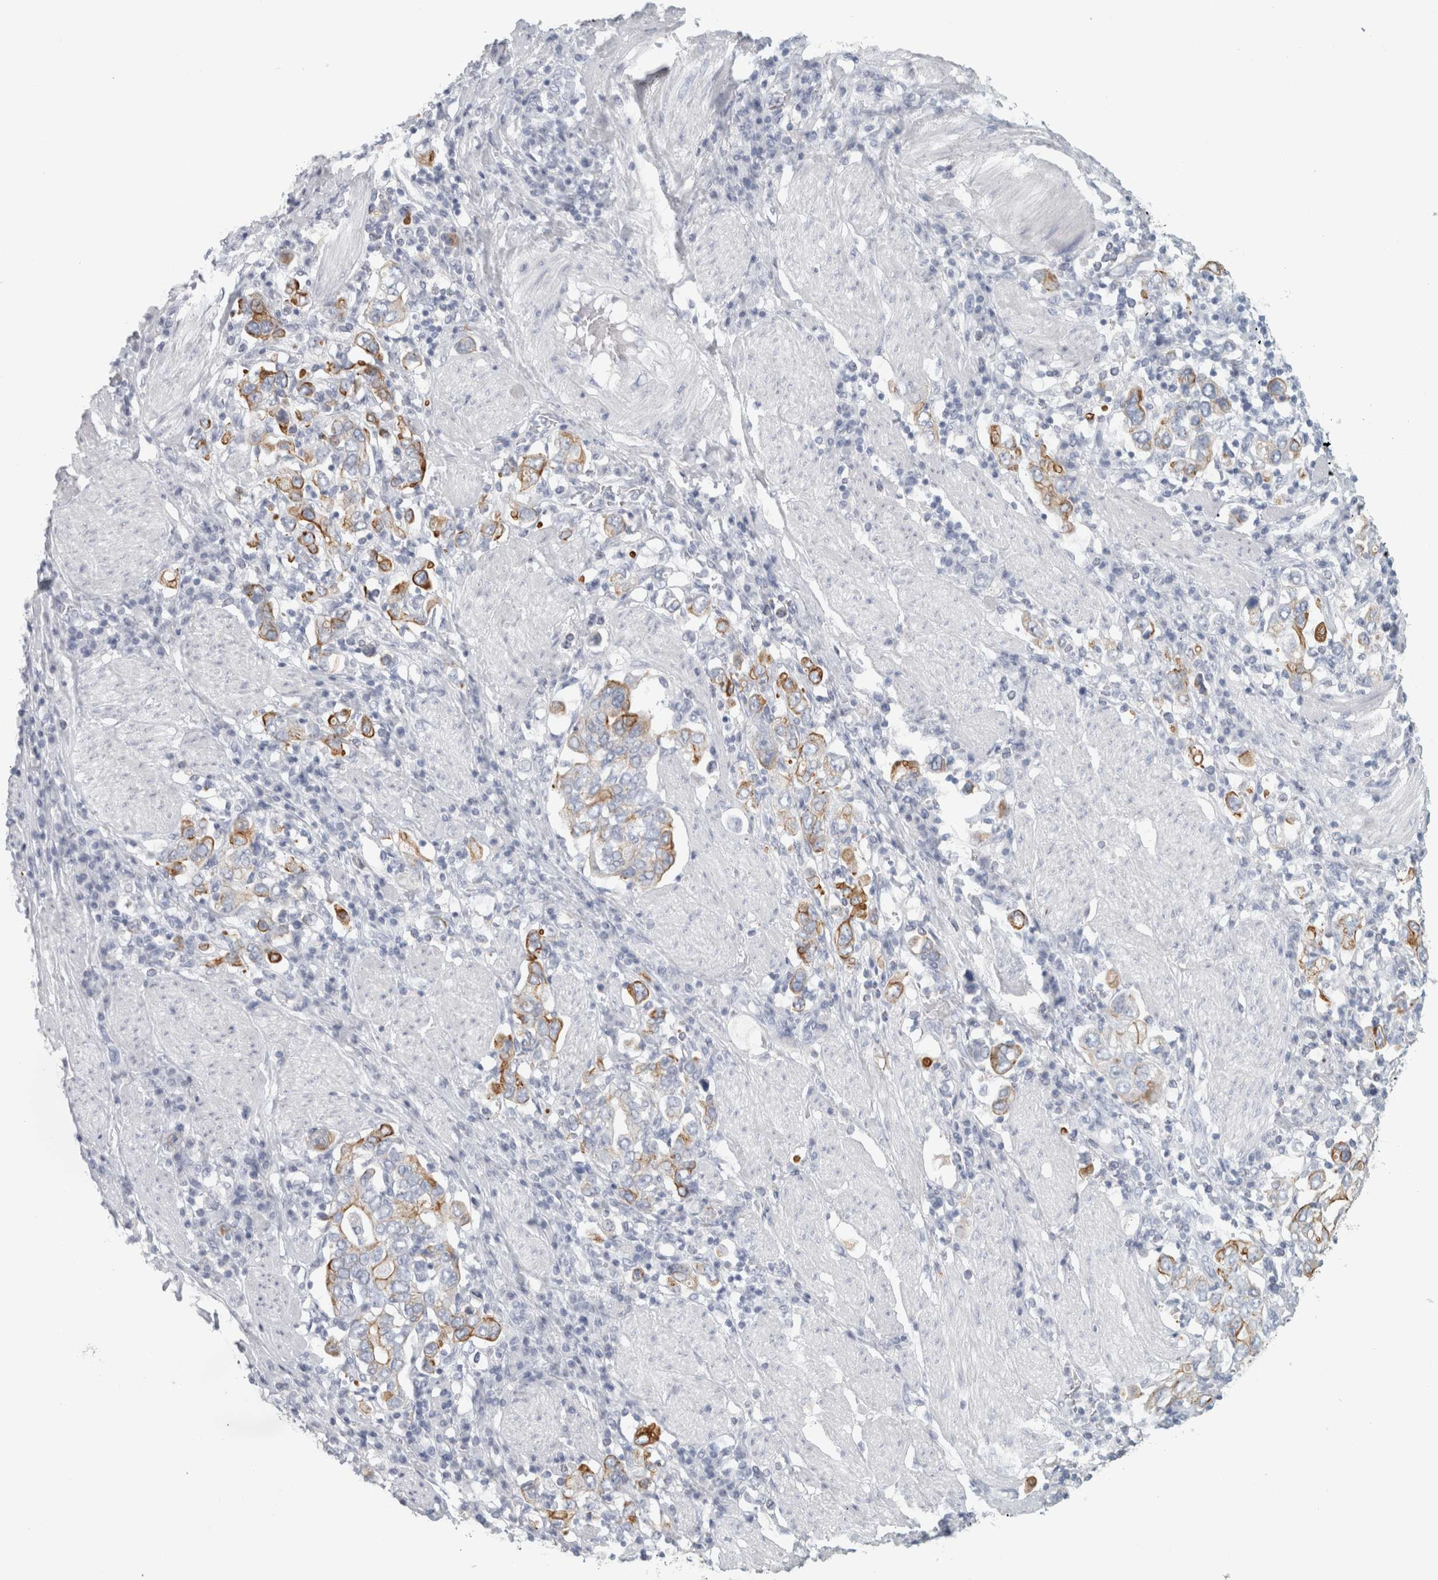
{"staining": {"intensity": "moderate", "quantity": "25%-75%", "location": "cytoplasmic/membranous"}, "tissue": "stomach cancer", "cell_type": "Tumor cells", "image_type": "cancer", "snomed": [{"axis": "morphology", "description": "Adenocarcinoma, NOS"}, {"axis": "topography", "description": "Stomach, upper"}], "caption": "IHC histopathology image of human stomach cancer stained for a protein (brown), which exhibits medium levels of moderate cytoplasmic/membranous expression in about 25%-75% of tumor cells.", "gene": "SLC28A3", "patient": {"sex": "male", "age": 62}}